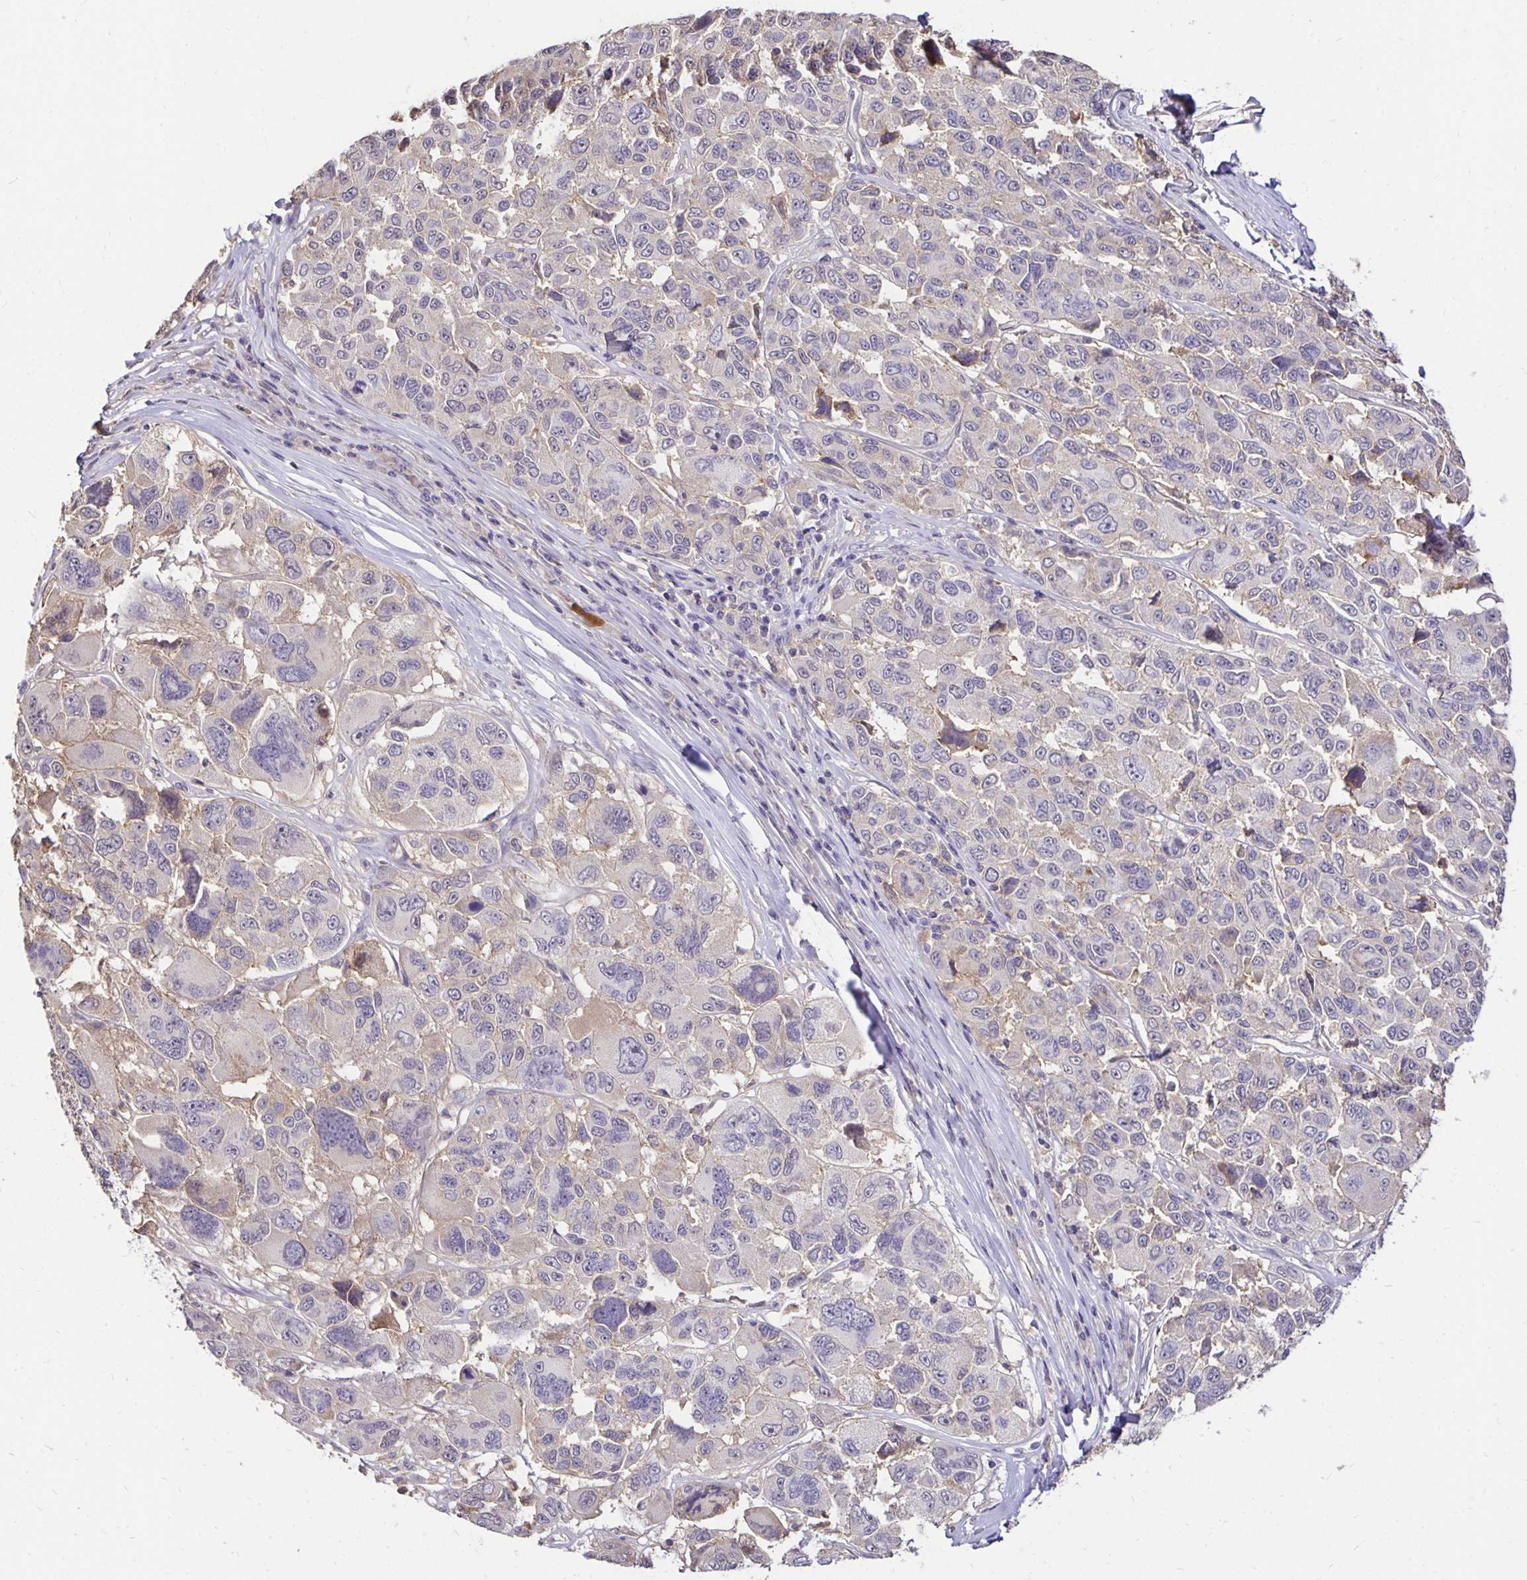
{"staining": {"intensity": "negative", "quantity": "none", "location": "none"}, "tissue": "melanoma", "cell_type": "Tumor cells", "image_type": "cancer", "snomed": [{"axis": "morphology", "description": "Malignant melanoma, NOS"}, {"axis": "topography", "description": "Skin"}], "caption": "An immunohistochemistry (IHC) photomicrograph of malignant melanoma is shown. There is no staining in tumor cells of malignant melanoma. (Stains: DAB immunohistochemistry (IHC) with hematoxylin counter stain, Microscopy: brightfield microscopy at high magnification).", "gene": "PNPLA3", "patient": {"sex": "female", "age": 66}}